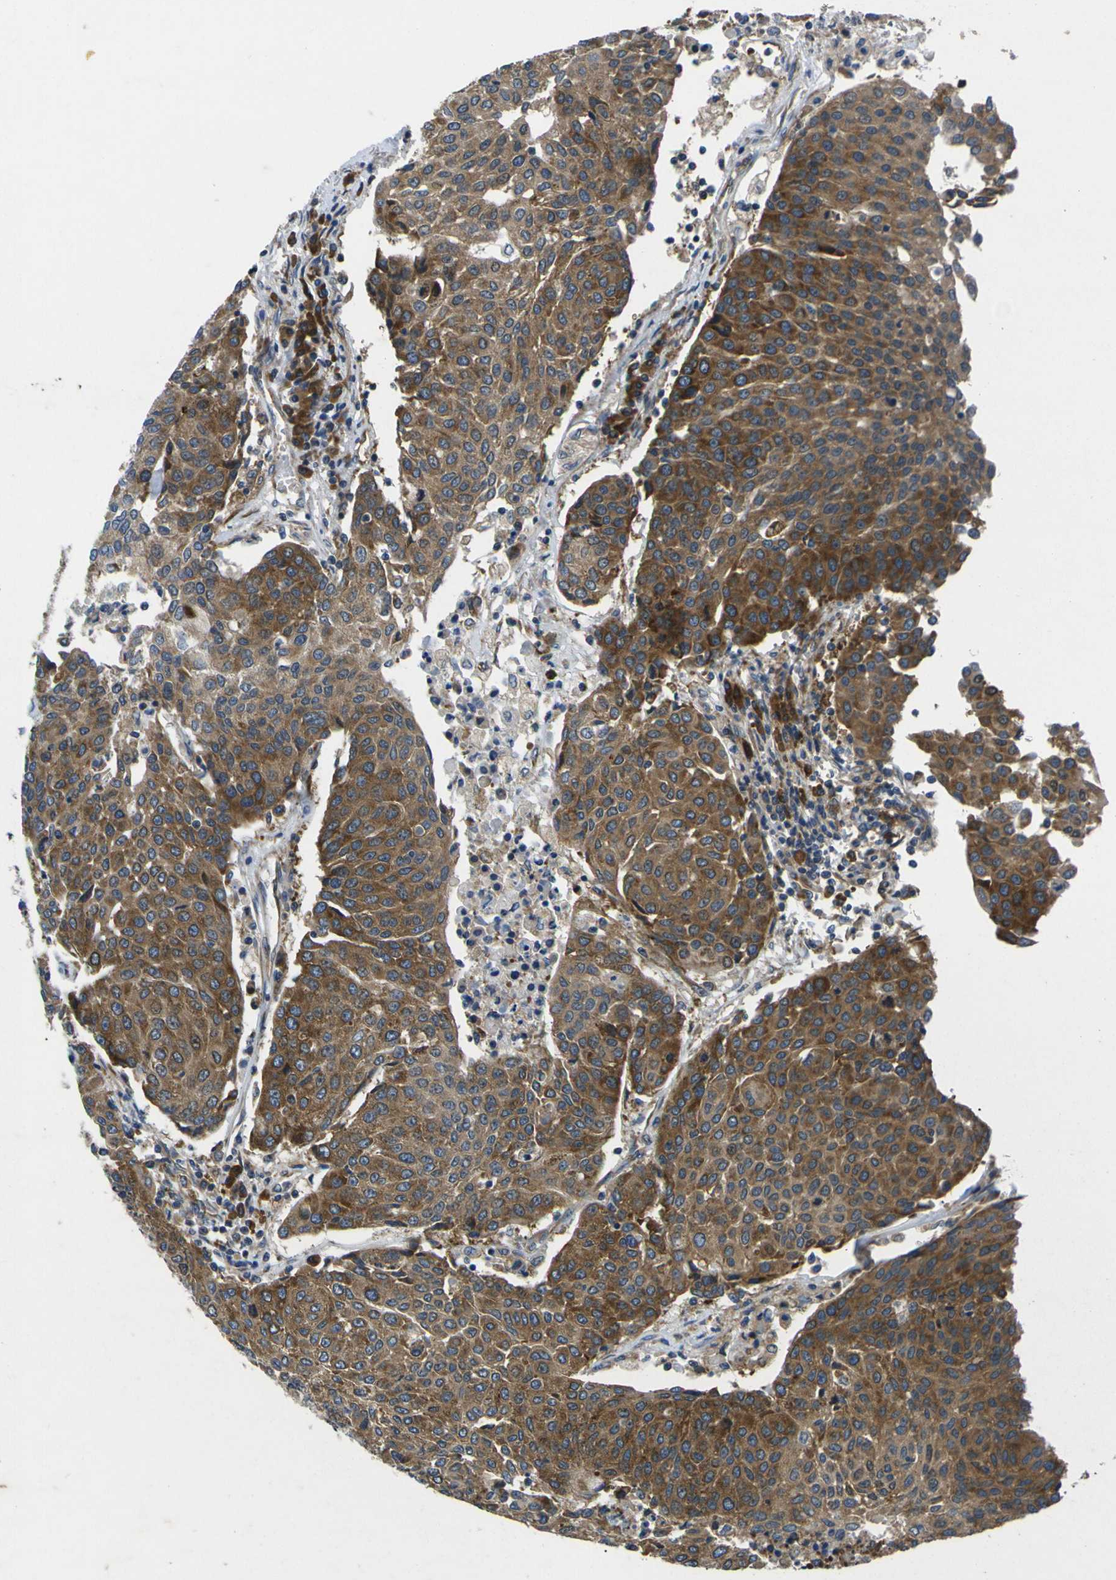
{"staining": {"intensity": "moderate", "quantity": ">75%", "location": "cytoplasmic/membranous"}, "tissue": "urothelial cancer", "cell_type": "Tumor cells", "image_type": "cancer", "snomed": [{"axis": "morphology", "description": "Urothelial carcinoma, High grade"}, {"axis": "topography", "description": "Urinary bladder"}], "caption": "Brown immunohistochemical staining in urothelial carcinoma (high-grade) exhibits moderate cytoplasmic/membranous expression in about >75% of tumor cells. (DAB IHC with brightfield microscopy, high magnification).", "gene": "RPSA", "patient": {"sex": "female", "age": 85}}